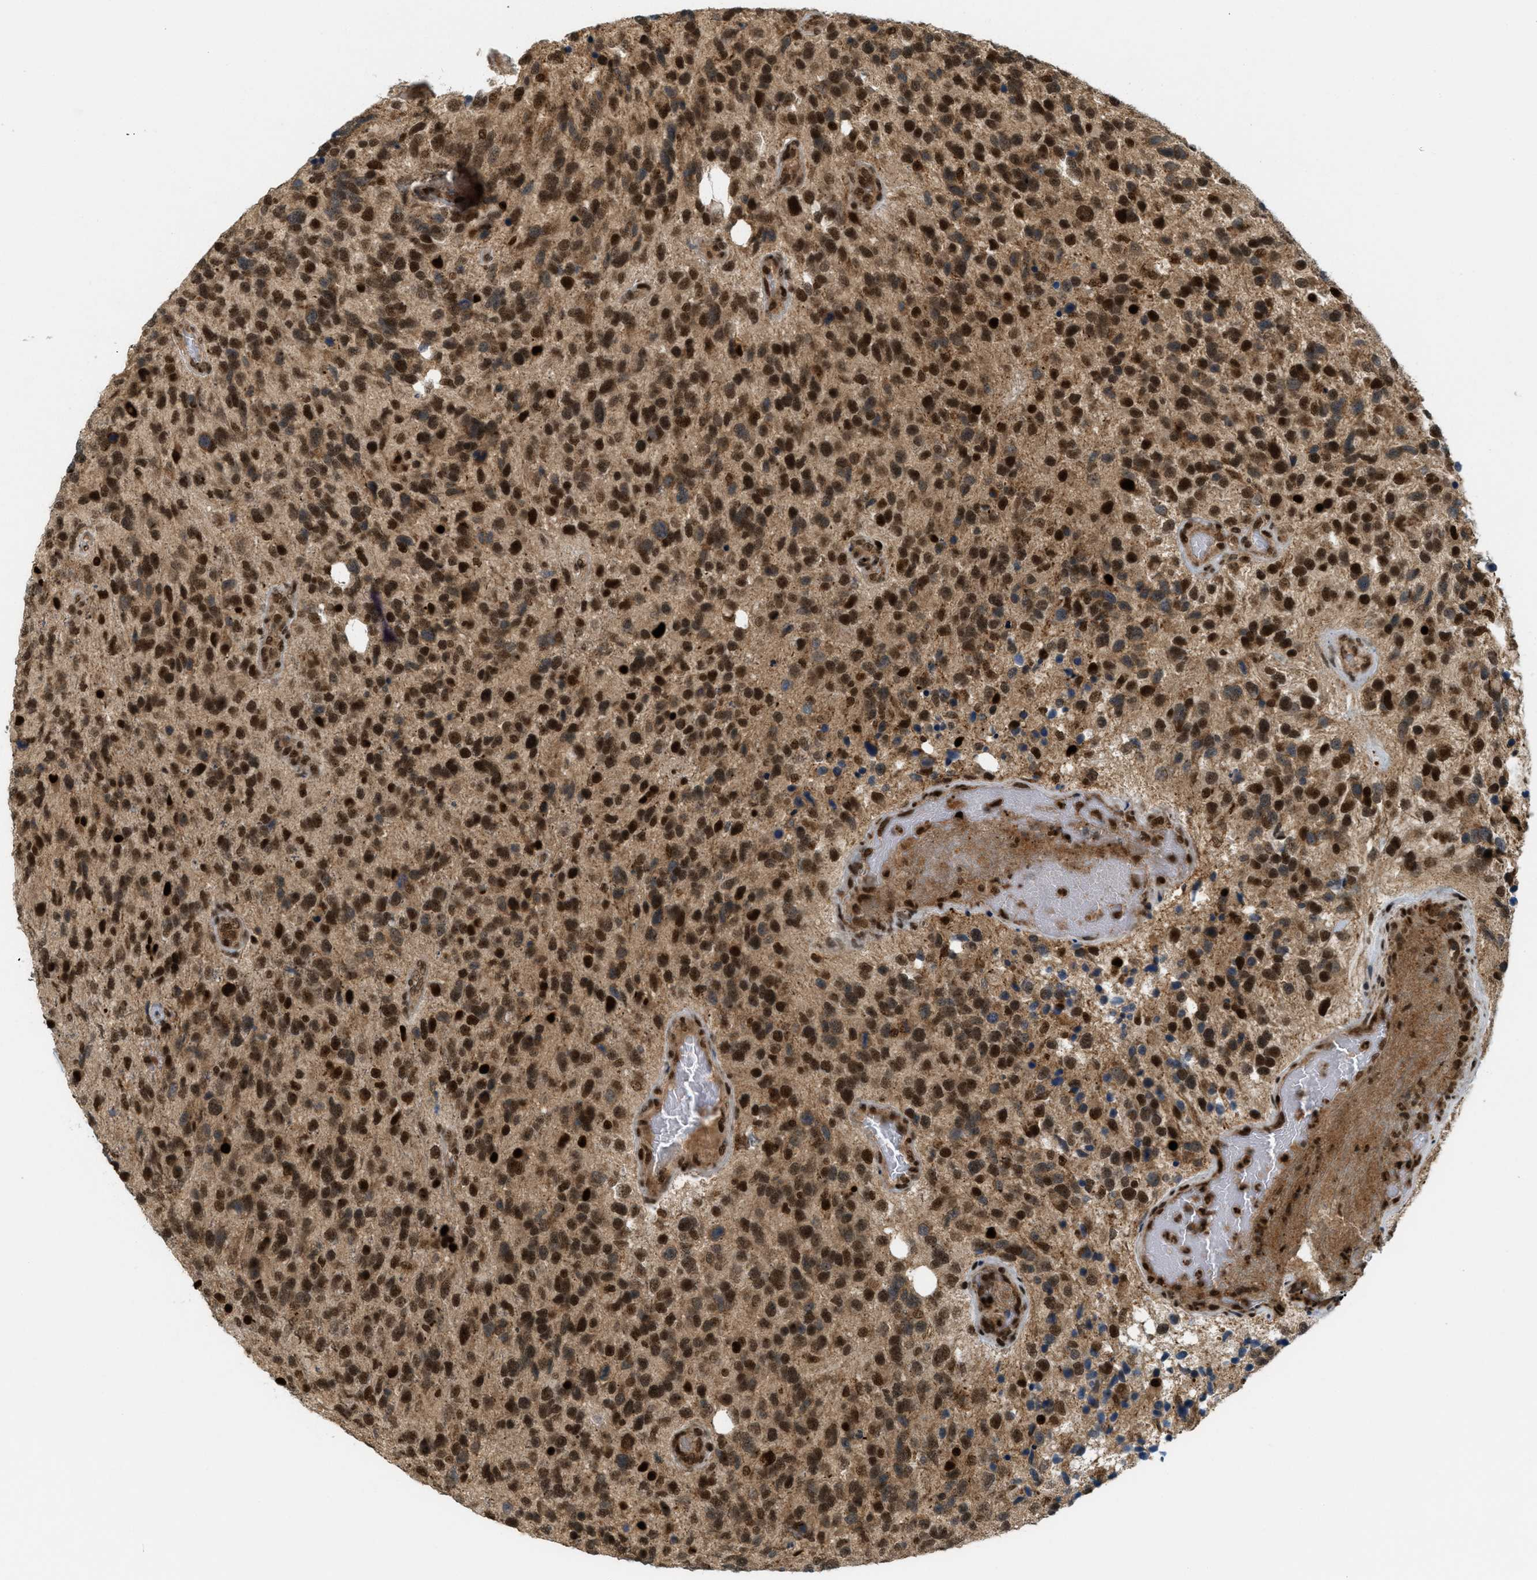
{"staining": {"intensity": "strong", "quantity": ">75%", "location": "cytoplasmic/membranous,nuclear"}, "tissue": "glioma", "cell_type": "Tumor cells", "image_type": "cancer", "snomed": [{"axis": "morphology", "description": "Glioma, malignant, High grade"}, {"axis": "topography", "description": "Brain"}], "caption": "Immunohistochemical staining of human glioma demonstrates high levels of strong cytoplasmic/membranous and nuclear protein expression in approximately >75% of tumor cells.", "gene": "TLK1", "patient": {"sex": "female", "age": 58}}